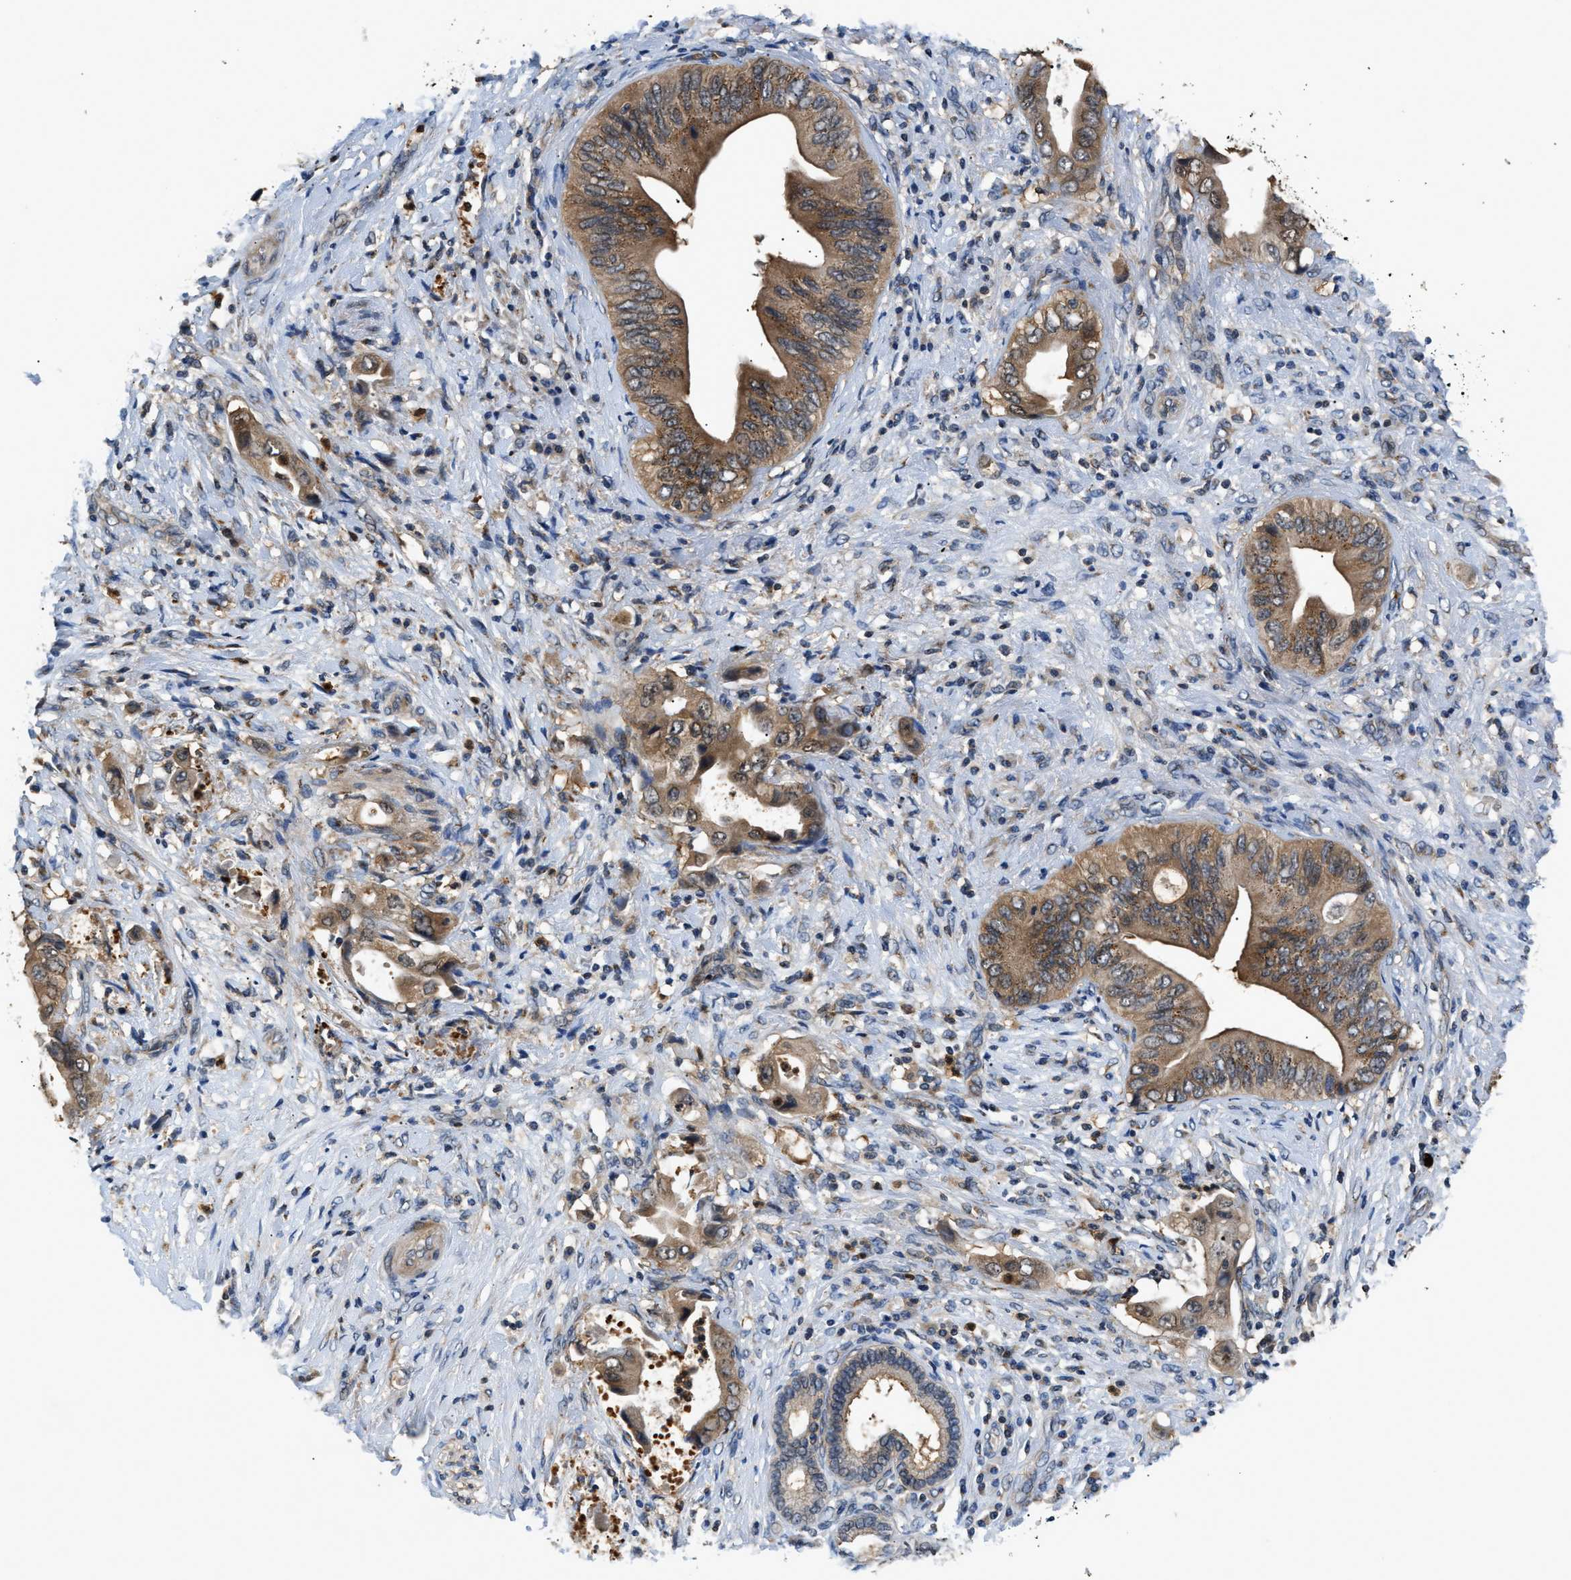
{"staining": {"intensity": "moderate", "quantity": ">75%", "location": "cytoplasmic/membranous"}, "tissue": "liver cancer", "cell_type": "Tumor cells", "image_type": "cancer", "snomed": [{"axis": "morphology", "description": "Cholangiocarcinoma"}, {"axis": "topography", "description": "Liver"}], "caption": "High-power microscopy captured an IHC micrograph of liver cancer (cholangiocarcinoma), revealing moderate cytoplasmic/membranous expression in about >75% of tumor cells.", "gene": "CHUK", "patient": {"sex": "male", "age": 58}}